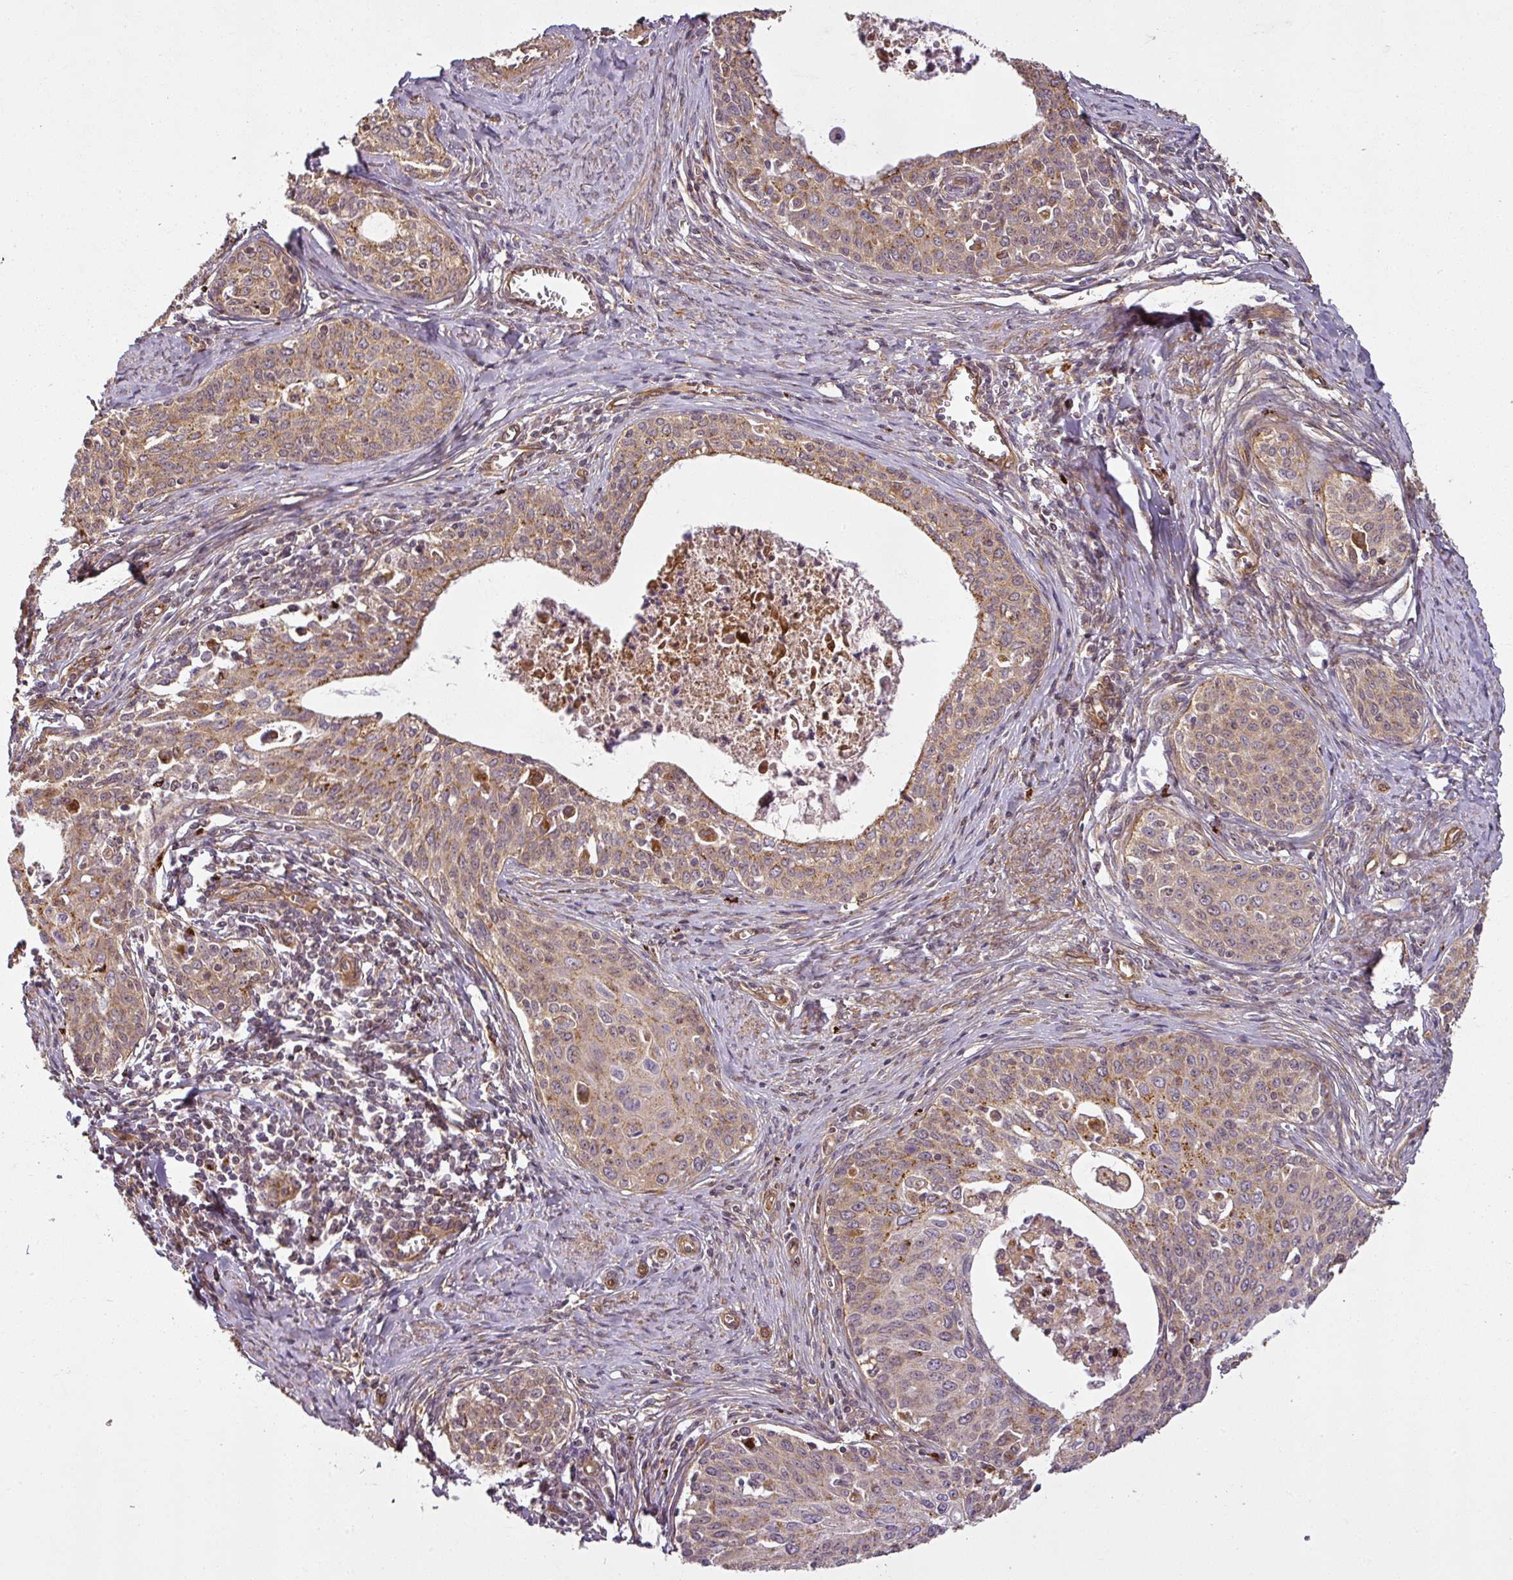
{"staining": {"intensity": "moderate", "quantity": ">75%", "location": "cytoplasmic/membranous"}, "tissue": "cervical cancer", "cell_type": "Tumor cells", "image_type": "cancer", "snomed": [{"axis": "morphology", "description": "Squamous cell carcinoma, NOS"}, {"axis": "morphology", "description": "Adenocarcinoma, NOS"}, {"axis": "topography", "description": "Cervix"}], "caption": "Immunohistochemistry (DAB) staining of cervical cancer (adenocarcinoma) reveals moderate cytoplasmic/membranous protein staining in about >75% of tumor cells.", "gene": "DIMT1", "patient": {"sex": "female", "age": 52}}